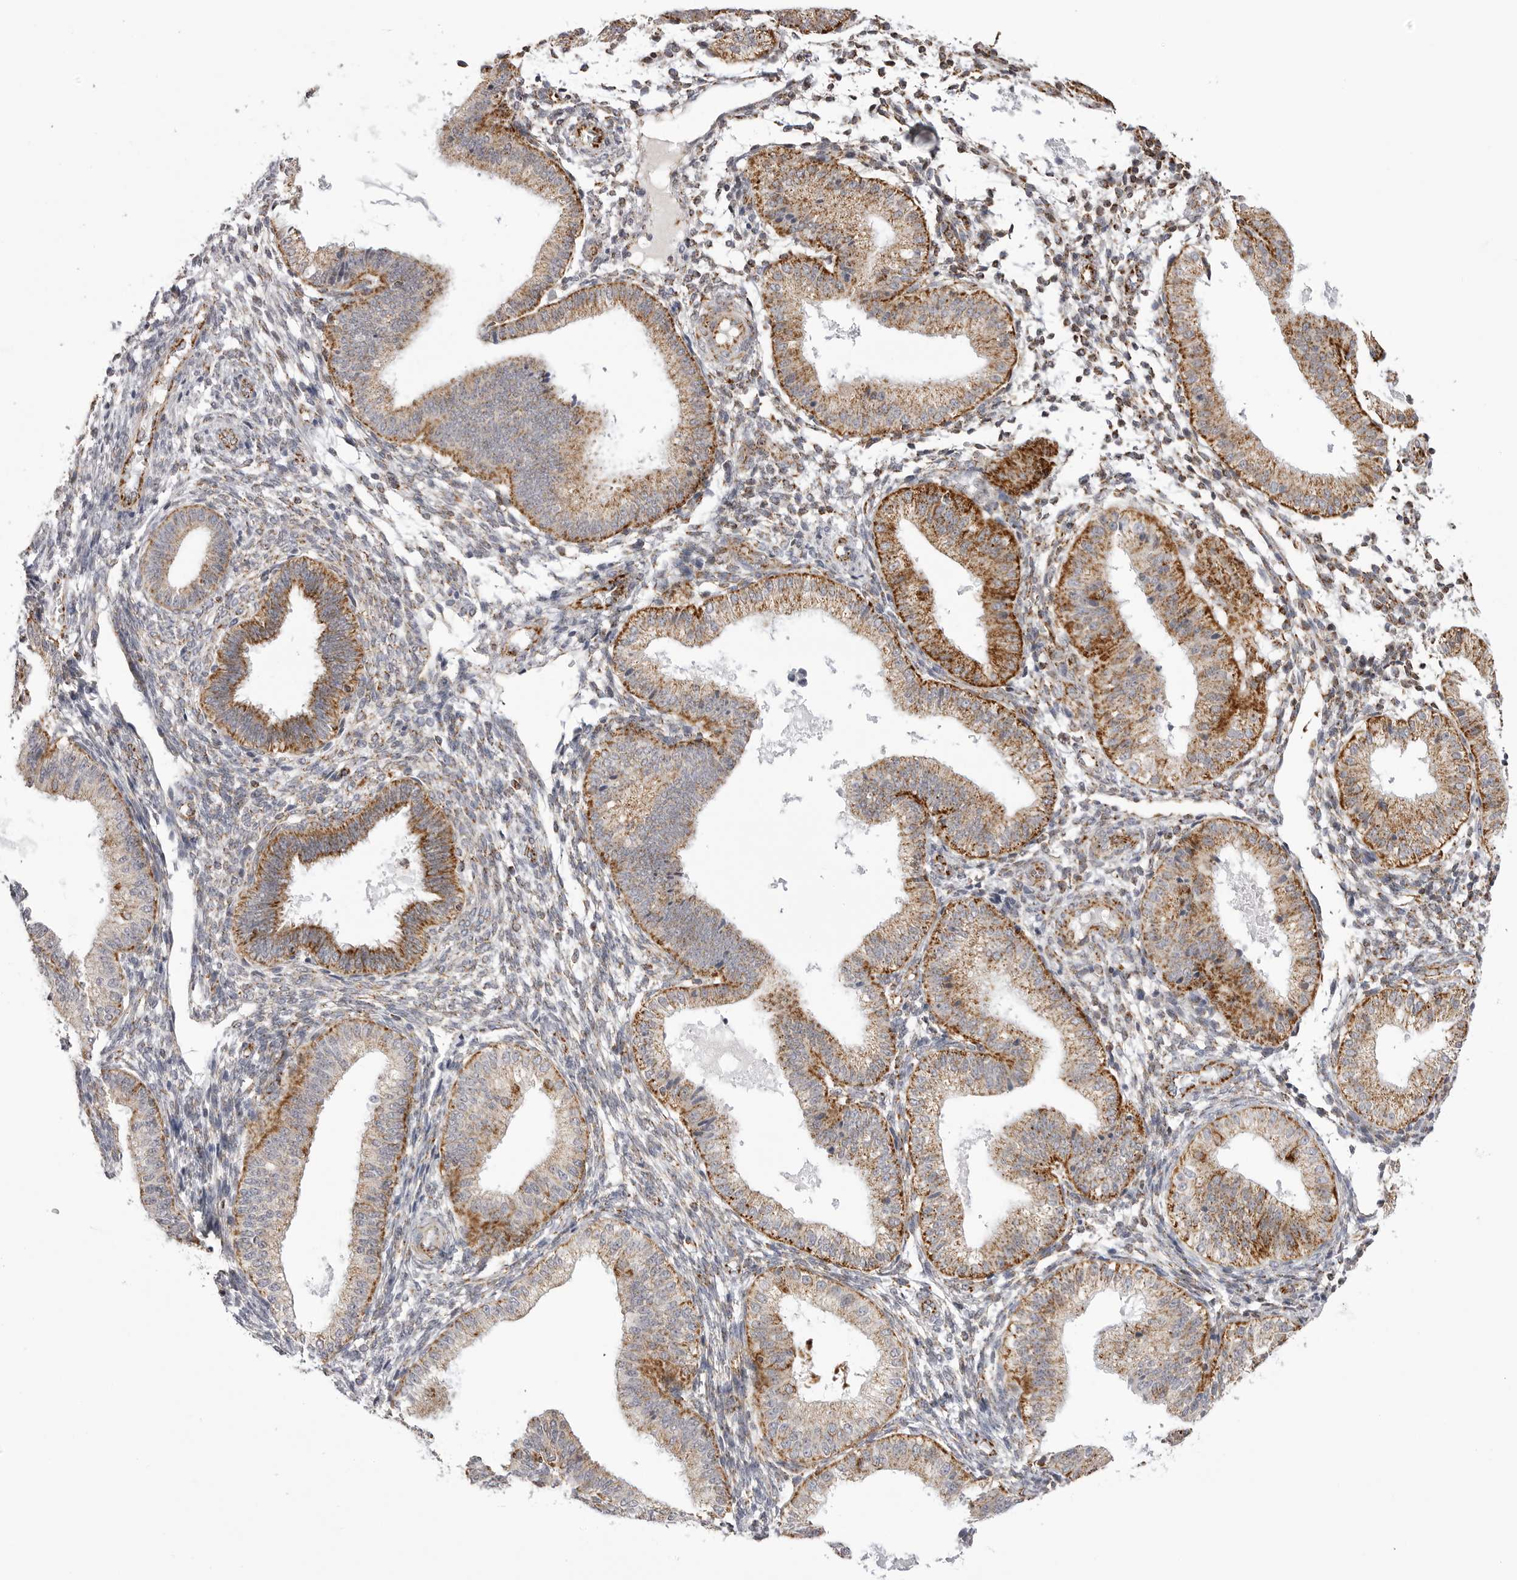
{"staining": {"intensity": "negative", "quantity": "none", "location": "none"}, "tissue": "endometrium", "cell_type": "Cells in endometrial stroma", "image_type": "normal", "snomed": [{"axis": "morphology", "description": "Normal tissue, NOS"}, {"axis": "topography", "description": "Endometrium"}], "caption": "Immunohistochemistry micrograph of normal endometrium: endometrium stained with DAB (3,3'-diaminobenzidine) displays no significant protein staining in cells in endometrial stroma. Nuclei are stained in blue.", "gene": "TUFM", "patient": {"sex": "female", "age": 39}}